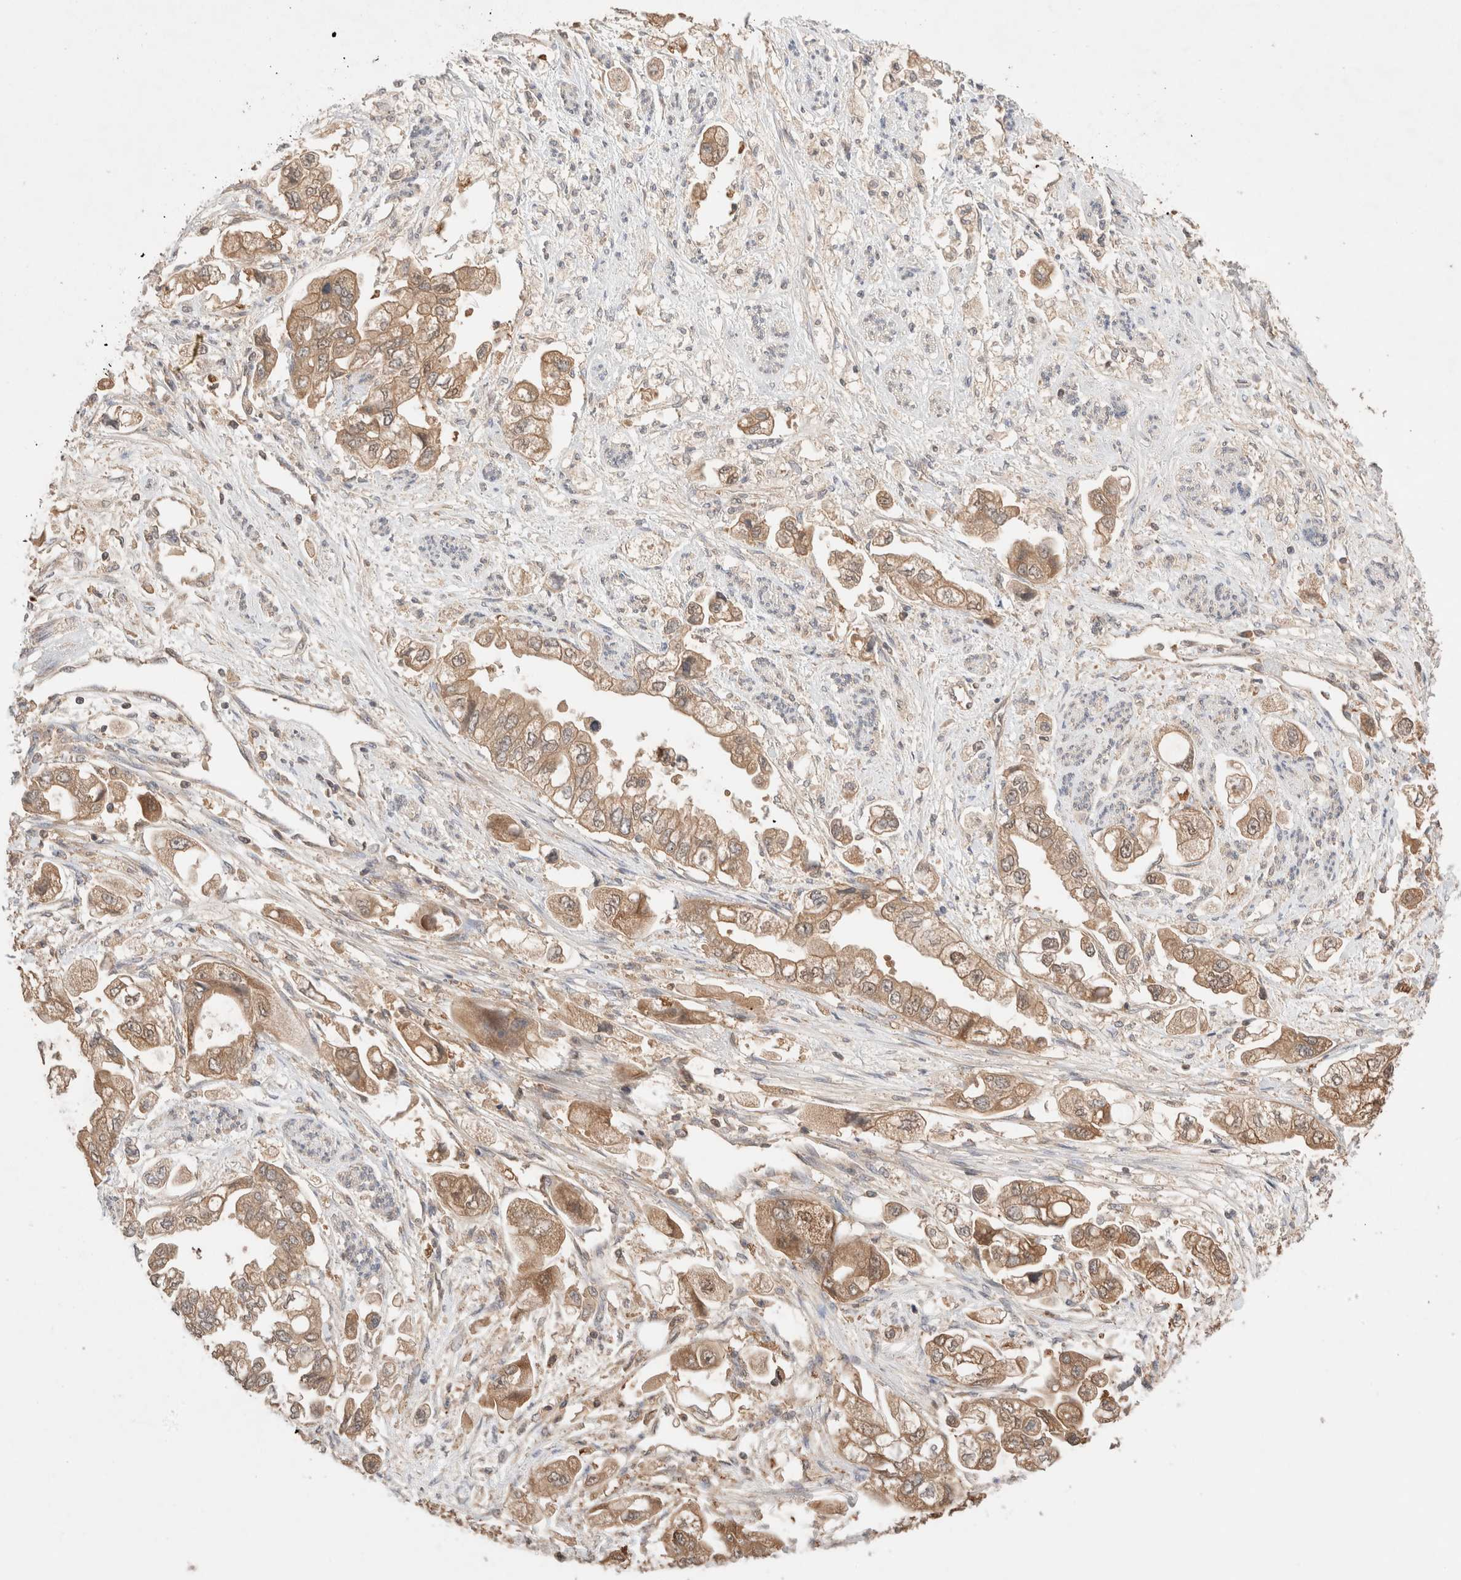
{"staining": {"intensity": "moderate", "quantity": ">75%", "location": "cytoplasmic/membranous"}, "tissue": "stomach cancer", "cell_type": "Tumor cells", "image_type": "cancer", "snomed": [{"axis": "morphology", "description": "Adenocarcinoma, NOS"}, {"axis": "topography", "description": "Stomach"}], "caption": "Immunohistochemistry photomicrograph of neoplastic tissue: human adenocarcinoma (stomach) stained using IHC displays medium levels of moderate protein expression localized specifically in the cytoplasmic/membranous of tumor cells, appearing as a cytoplasmic/membranous brown color.", "gene": "CARNMT1", "patient": {"sex": "male", "age": 62}}